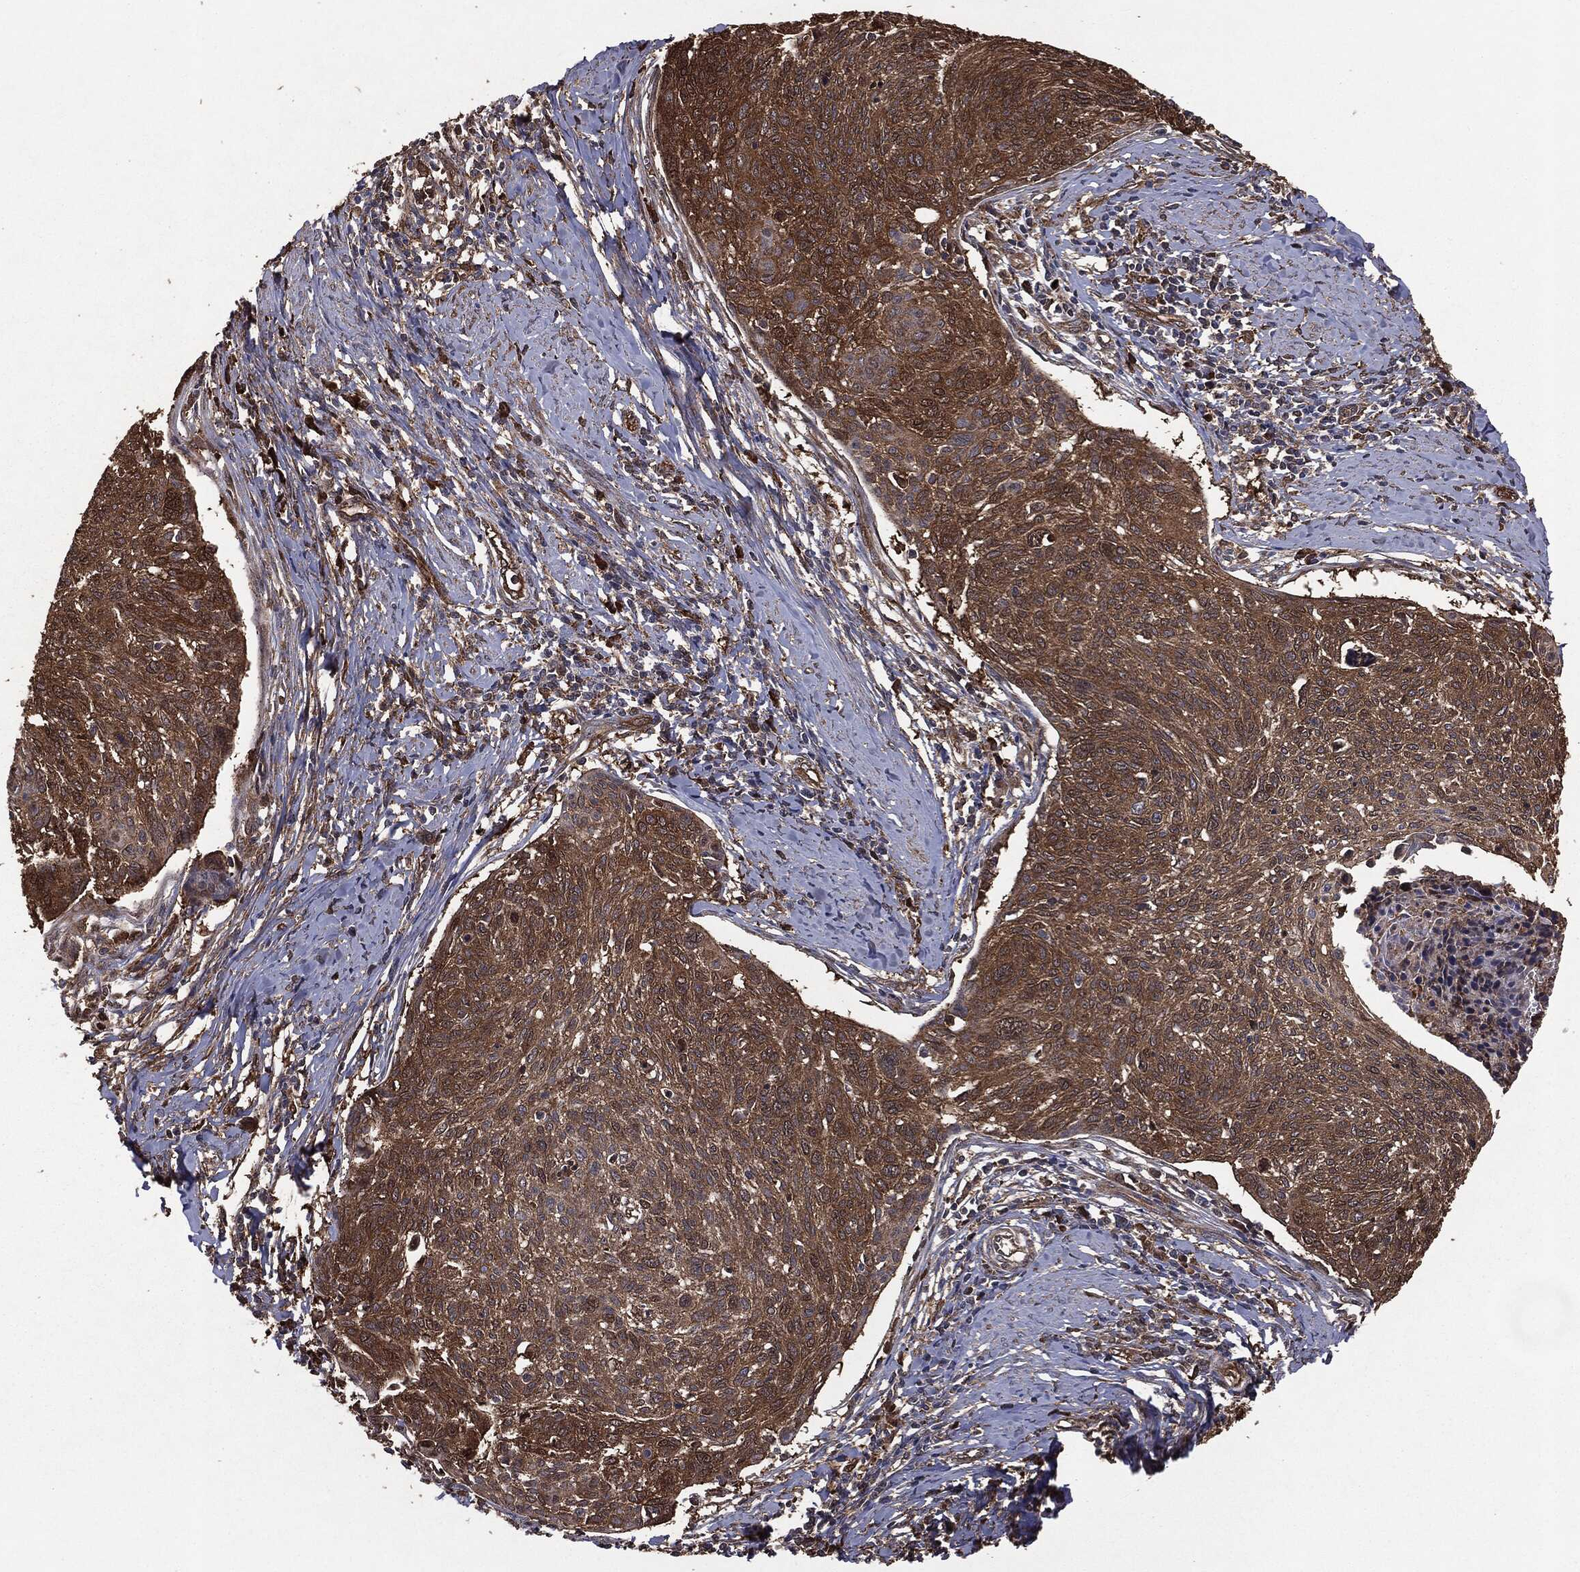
{"staining": {"intensity": "strong", "quantity": ">75%", "location": "cytoplasmic/membranous"}, "tissue": "cervical cancer", "cell_type": "Tumor cells", "image_type": "cancer", "snomed": [{"axis": "morphology", "description": "Squamous cell carcinoma, NOS"}, {"axis": "topography", "description": "Cervix"}], "caption": "Protein staining of cervical cancer tissue exhibits strong cytoplasmic/membranous expression in about >75% of tumor cells. (IHC, brightfield microscopy, high magnification).", "gene": "NME1", "patient": {"sex": "female", "age": 49}}